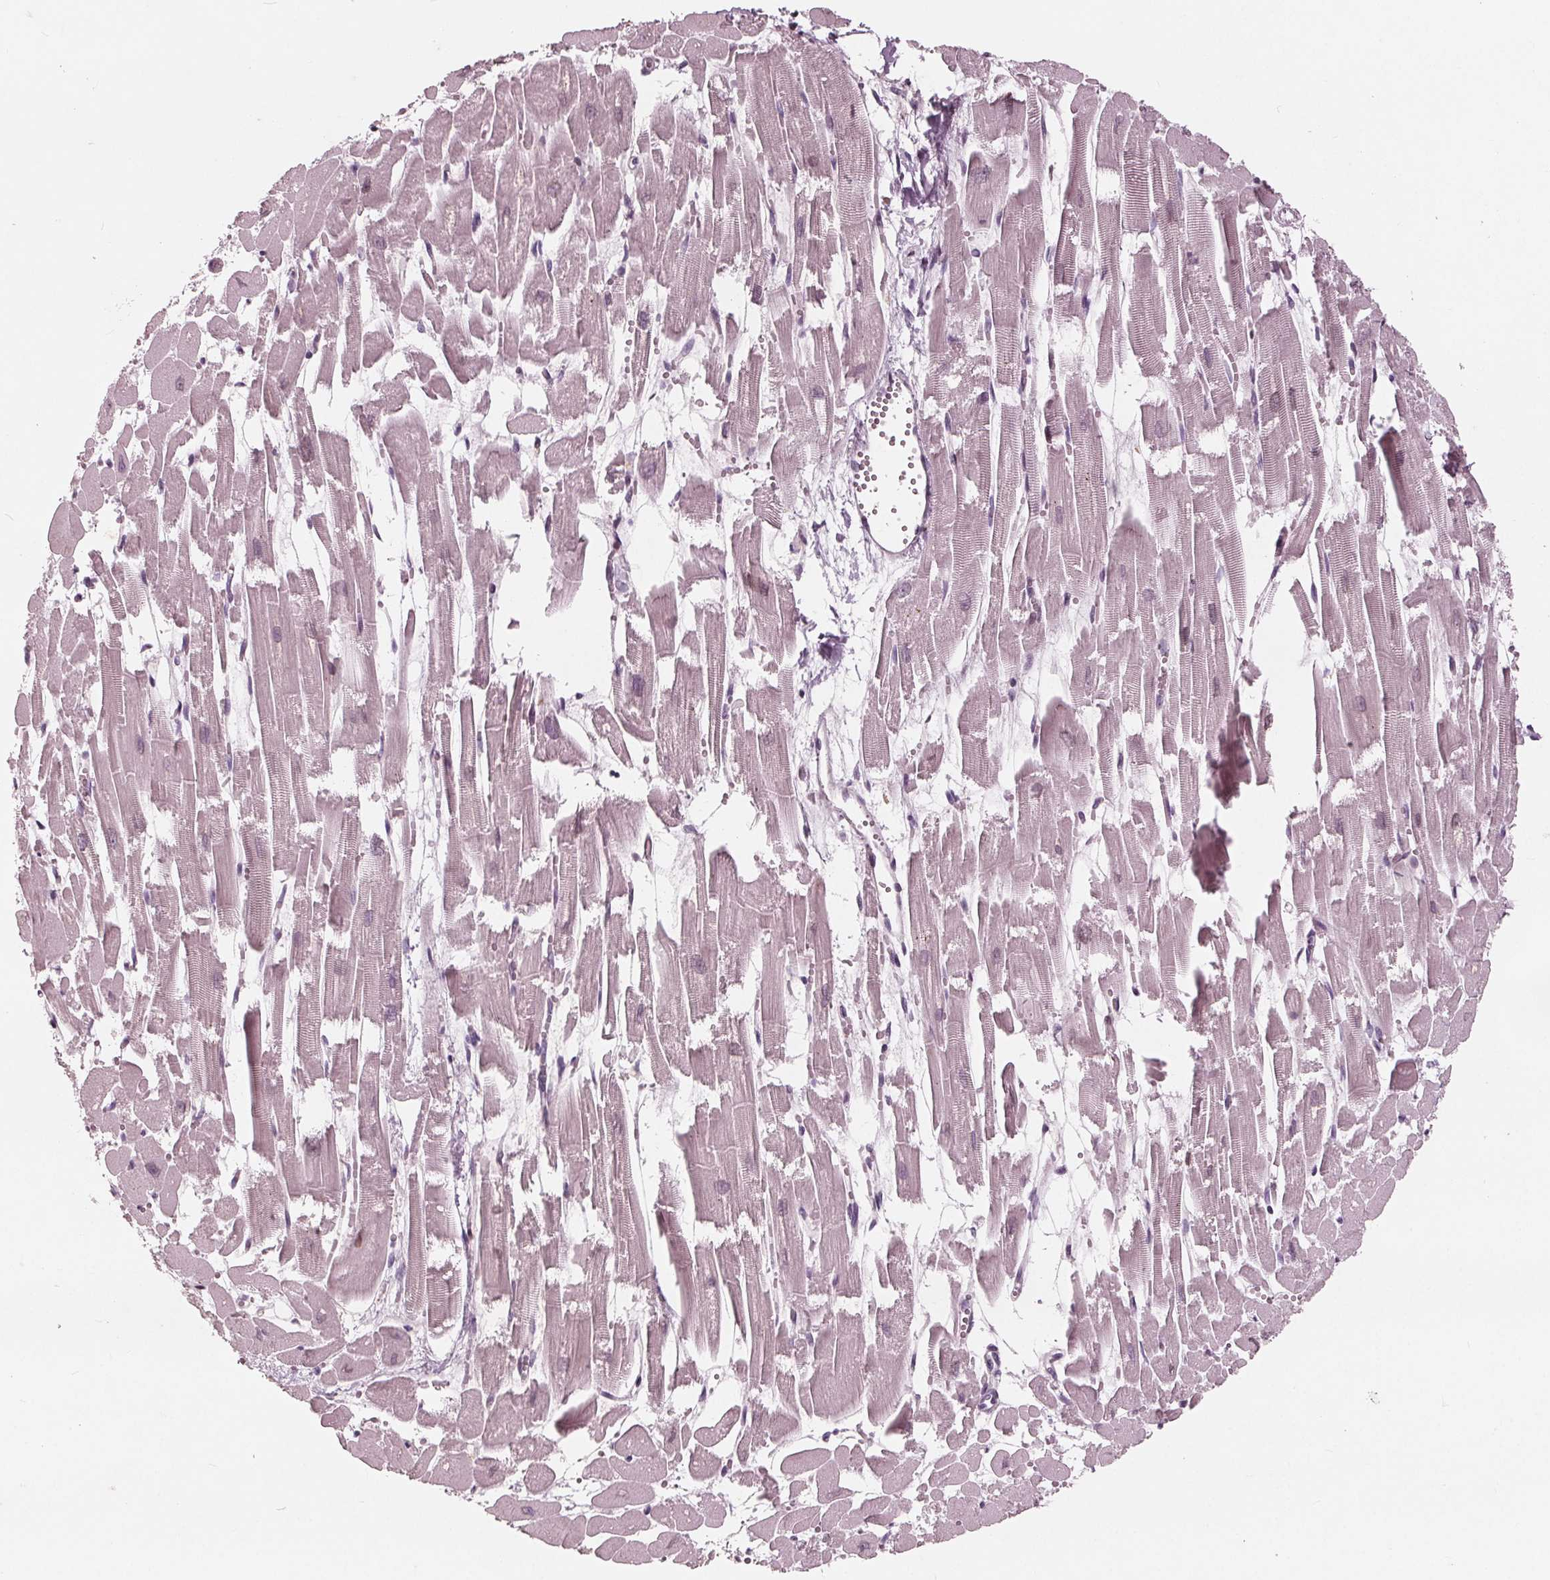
{"staining": {"intensity": "negative", "quantity": "none", "location": "none"}, "tissue": "heart muscle", "cell_type": "Cardiomyocytes", "image_type": "normal", "snomed": [{"axis": "morphology", "description": "Normal tissue, NOS"}, {"axis": "topography", "description": "Heart"}], "caption": "Protein analysis of benign heart muscle demonstrates no significant expression in cardiomyocytes.", "gene": "NUP210", "patient": {"sex": "female", "age": 52}}